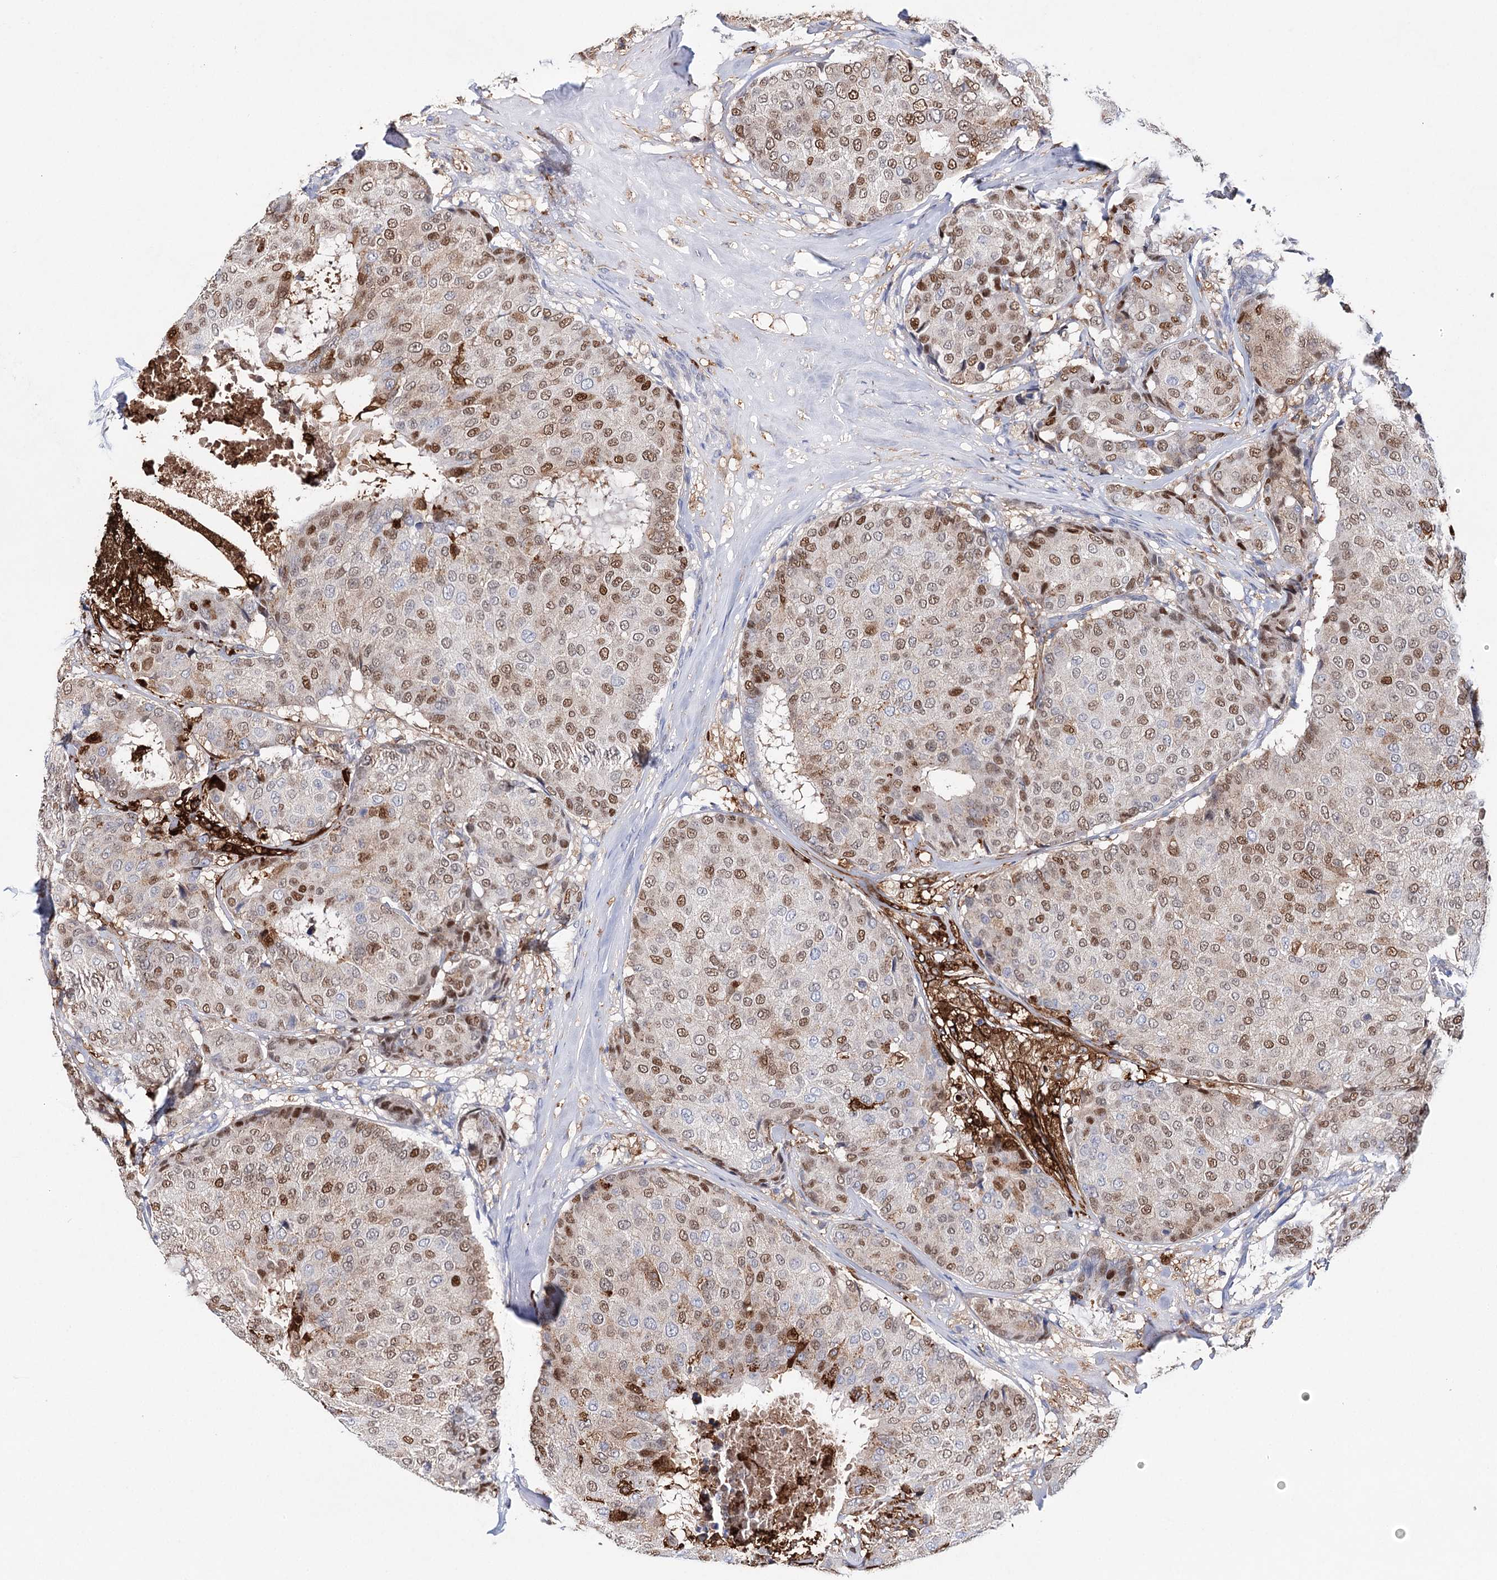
{"staining": {"intensity": "moderate", "quantity": "25%-75%", "location": "nuclear"}, "tissue": "breast cancer", "cell_type": "Tumor cells", "image_type": "cancer", "snomed": [{"axis": "morphology", "description": "Duct carcinoma"}, {"axis": "topography", "description": "Breast"}], "caption": "The immunohistochemical stain highlights moderate nuclear expression in tumor cells of breast intraductal carcinoma tissue.", "gene": "CFAP46", "patient": {"sex": "female", "age": 75}}